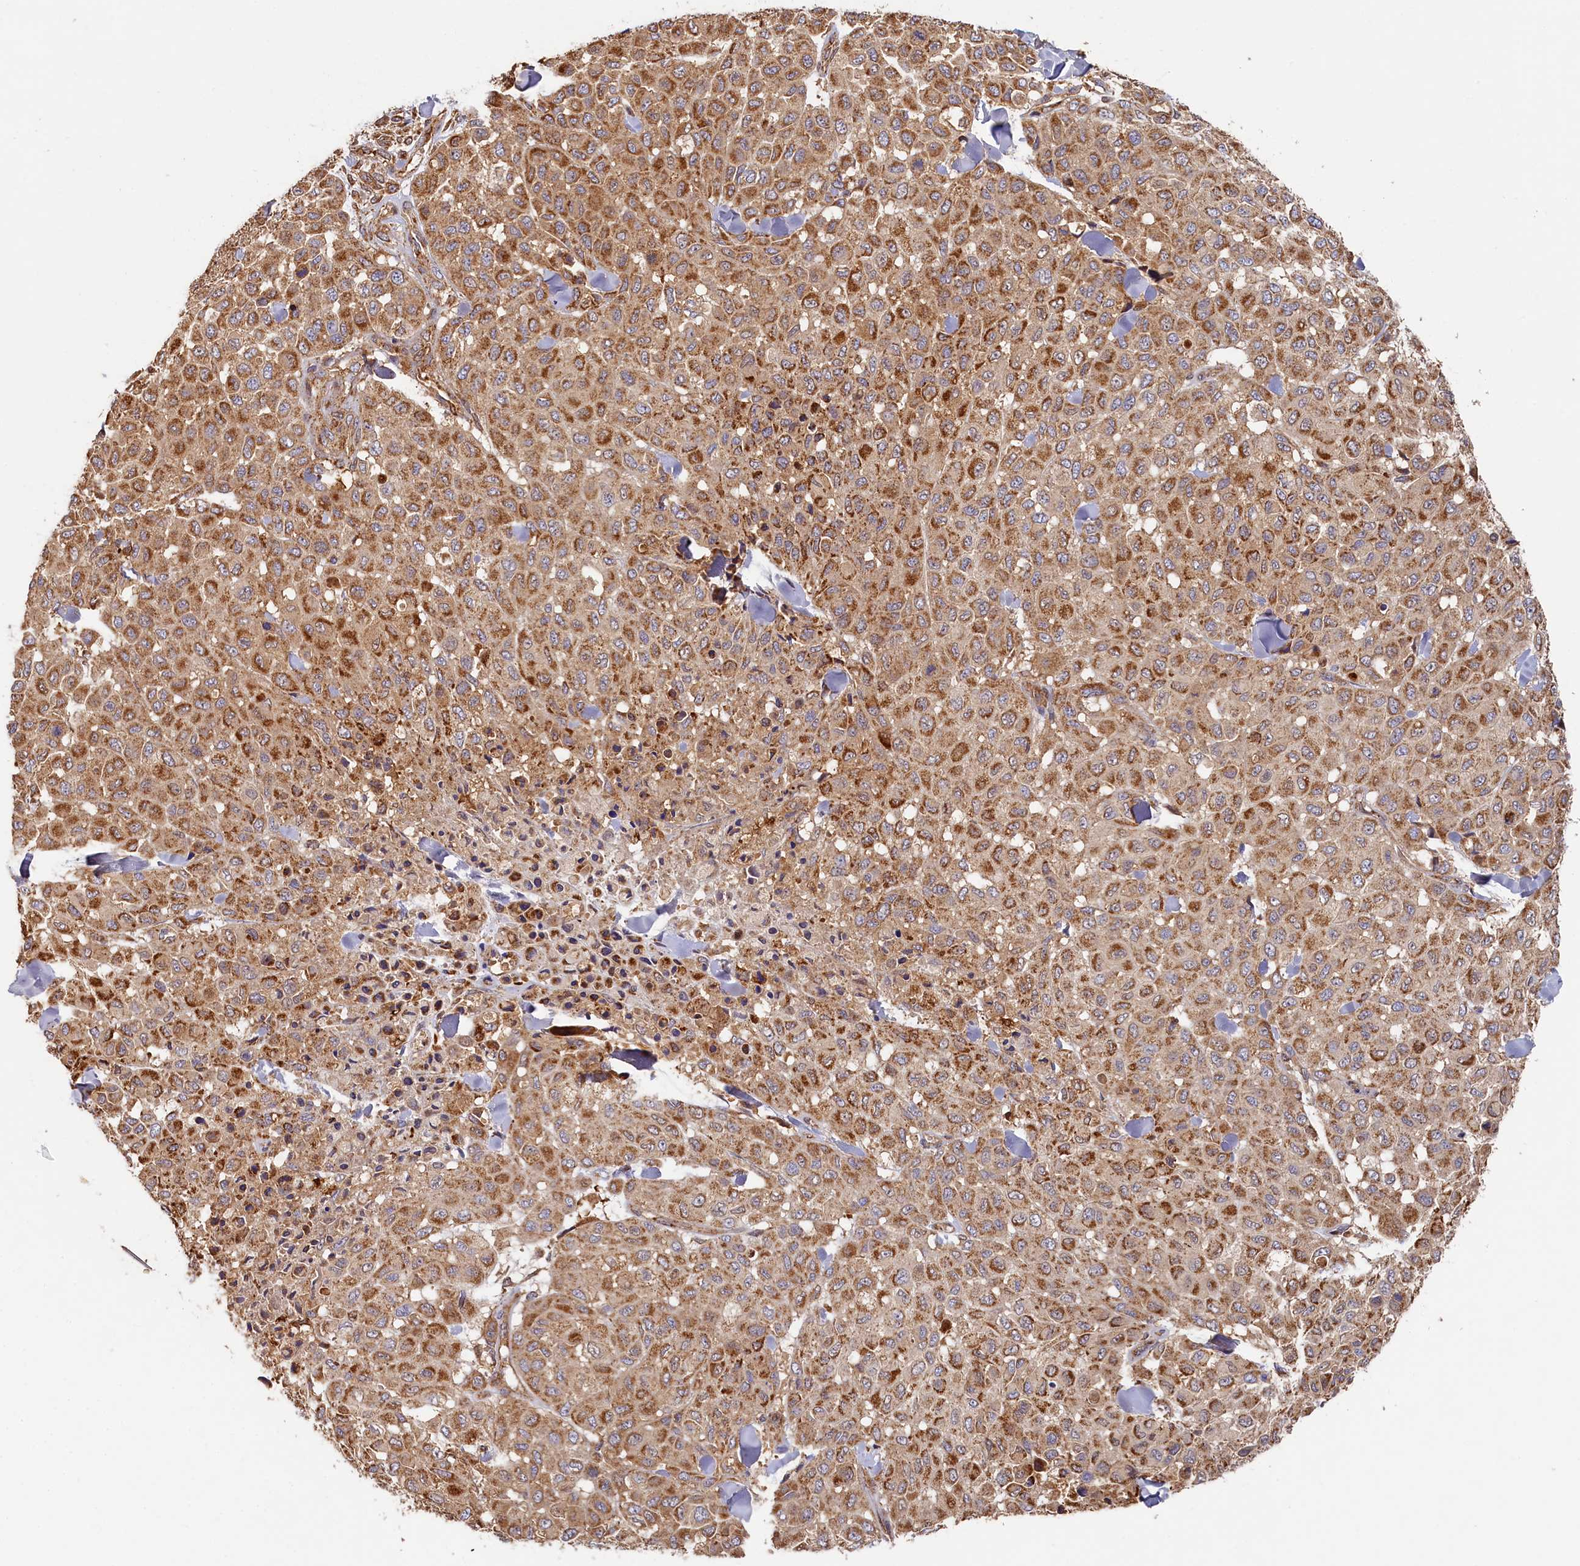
{"staining": {"intensity": "moderate", "quantity": ">75%", "location": "cytoplasmic/membranous"}, "tissue": "melanoma", "cell_type": "Tumor cells", "image_type": "cancer", "snomed": [{"axis": "morphology", "description": "Malignant melanoma, Metastatic site"}, {"axis": "topography", "description": "Skin"}], "caption": "Malignant melanoma (metastatic site) stained with a protein marker displays moderate staining in tumor cells.", "gene": "SEC31B", "patient": {"sex": "female", "age": 81}}